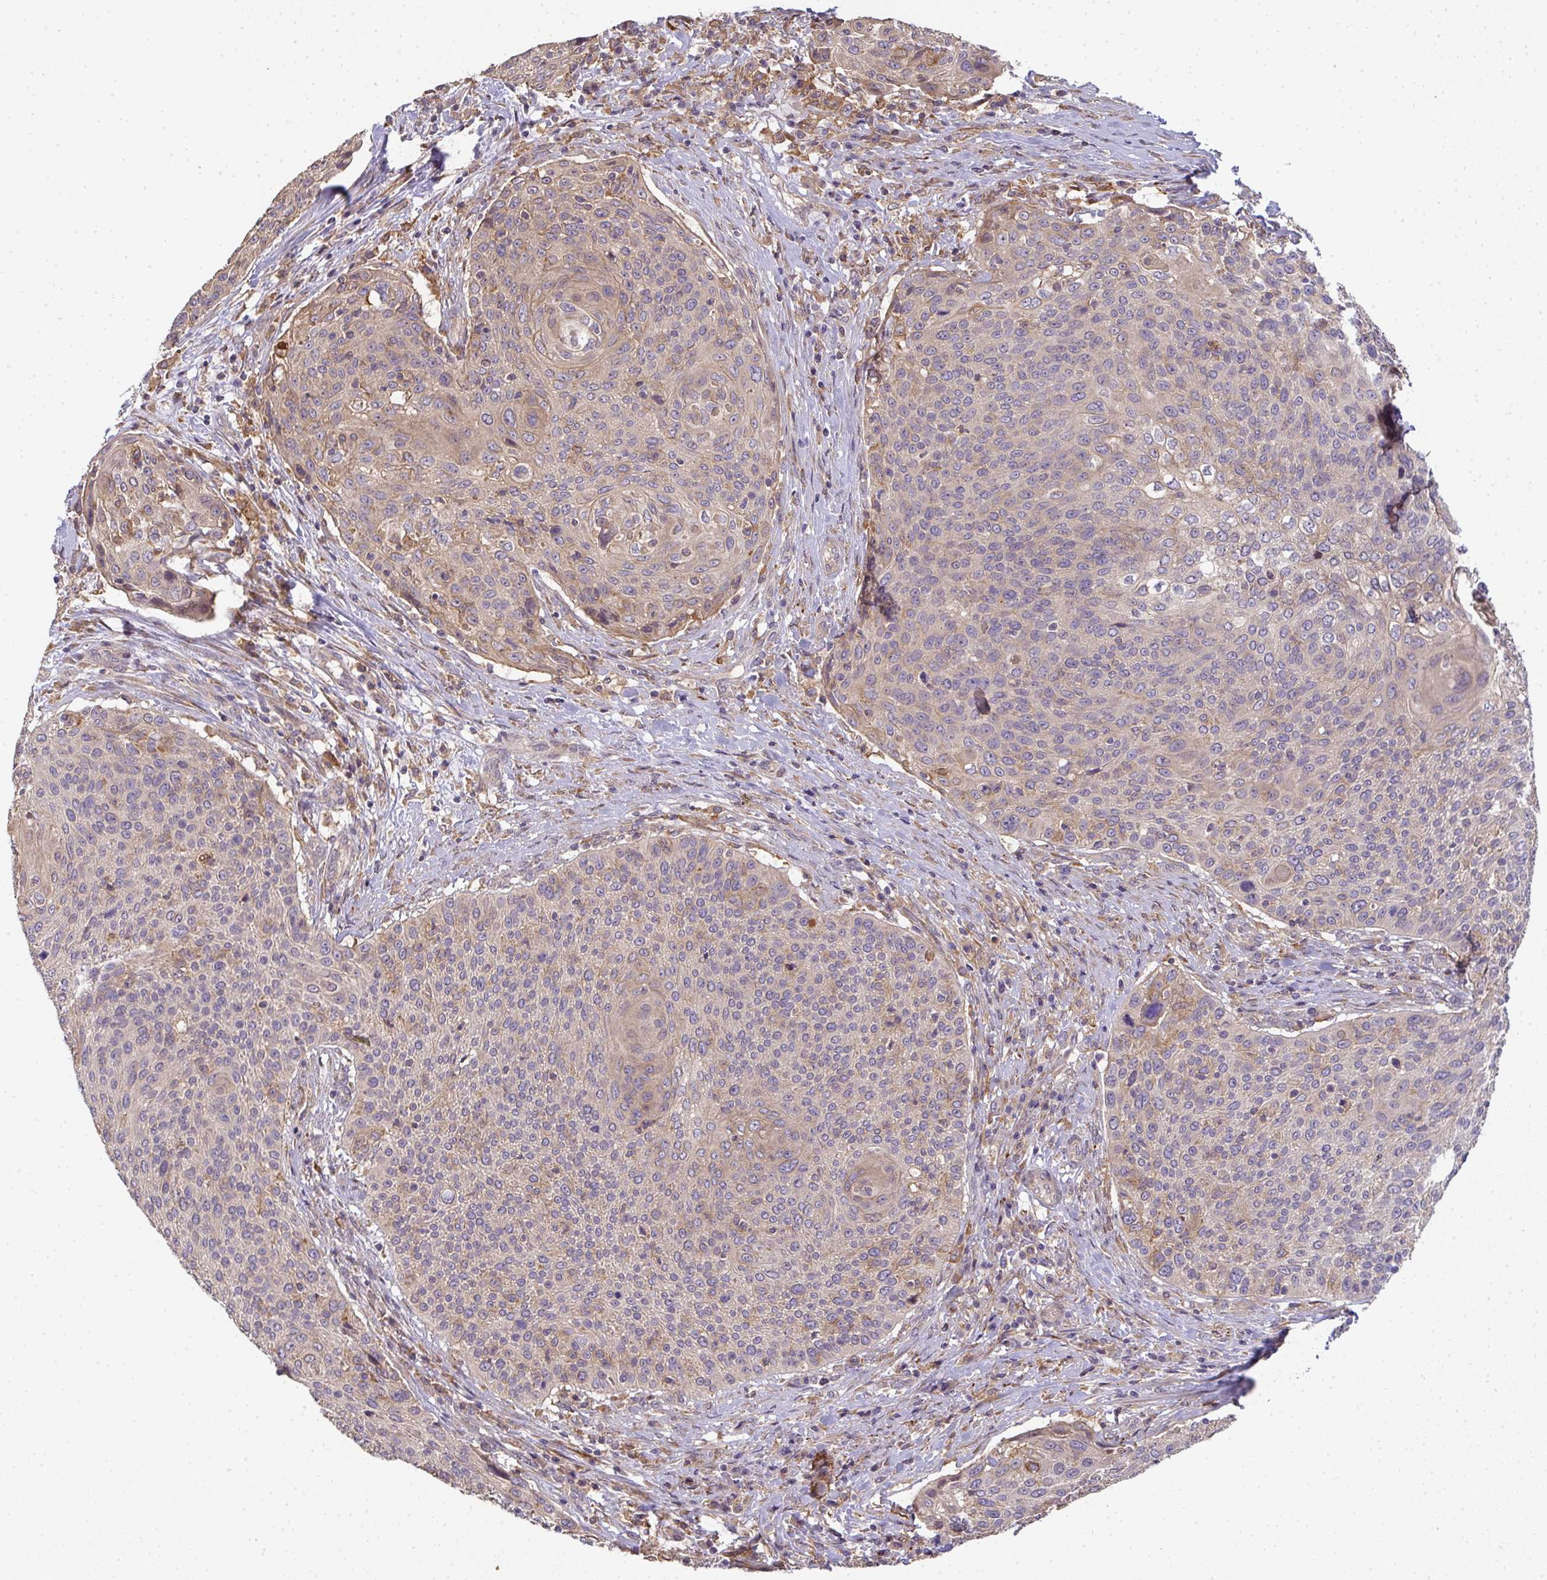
{"staining": {"intensity": "weak", "quantity": "25%-75%", "location": "cytoplasmic/membranous"}, "tissue": "cervical cancer", "cell_type": "Tumor cells", "image_type": "cancer", "snomed": [{"axis": "morphology", "description": "Squamous cell carcinoma, NOS"}, {"axis": "topography", "description": "Cervix"}], "caption": "Weak cytoplasmic/membranous protein expression is seen in about 25%-75% of tumor cells in cervical squamous cell carcinoma.", "gene": "EEF1AKMT1", "patient": {"sex": "female", "age": 31}}